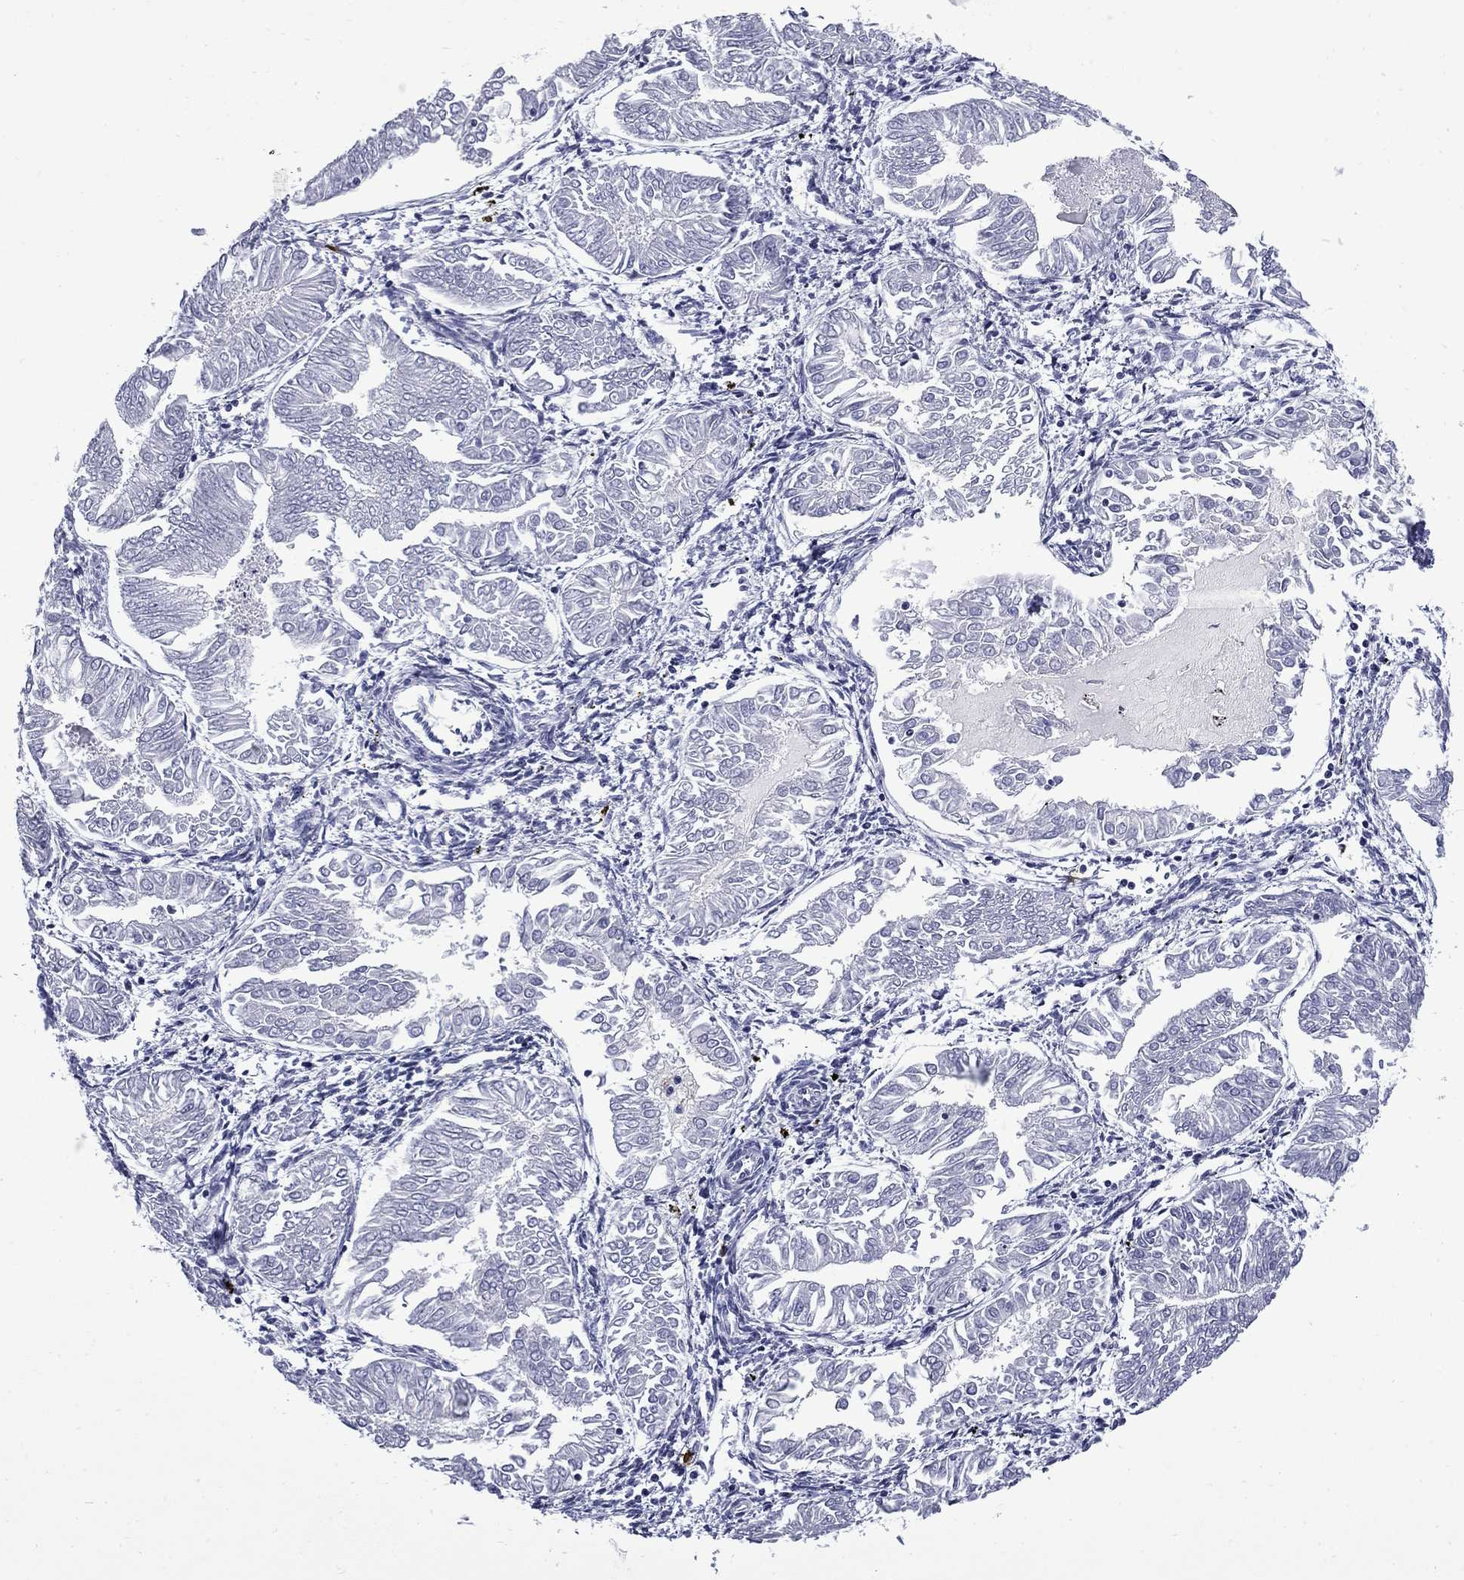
{"staining": {"intensity": "negative", "quantity": "none", "location": "none"}, "tissue": "endometrial cancer", "cell_type": "Tumor cells", "image_type": "cancer", "snomed": [{"axis": "morphology", "description": "Adenocarcinoma, NOS"}, {"axis": "topography", "description": "Endometrium"}], "caption": "Endometrial adenocarcinoma was stained to show a protein in brown. There is no significant staining in tumor cells. (DAB (3,3'-diaminobenzidine) immunohistochemistry, high magnification).", "gene": "TRIM29", "patient": {"sex": "female", "age": 53}}